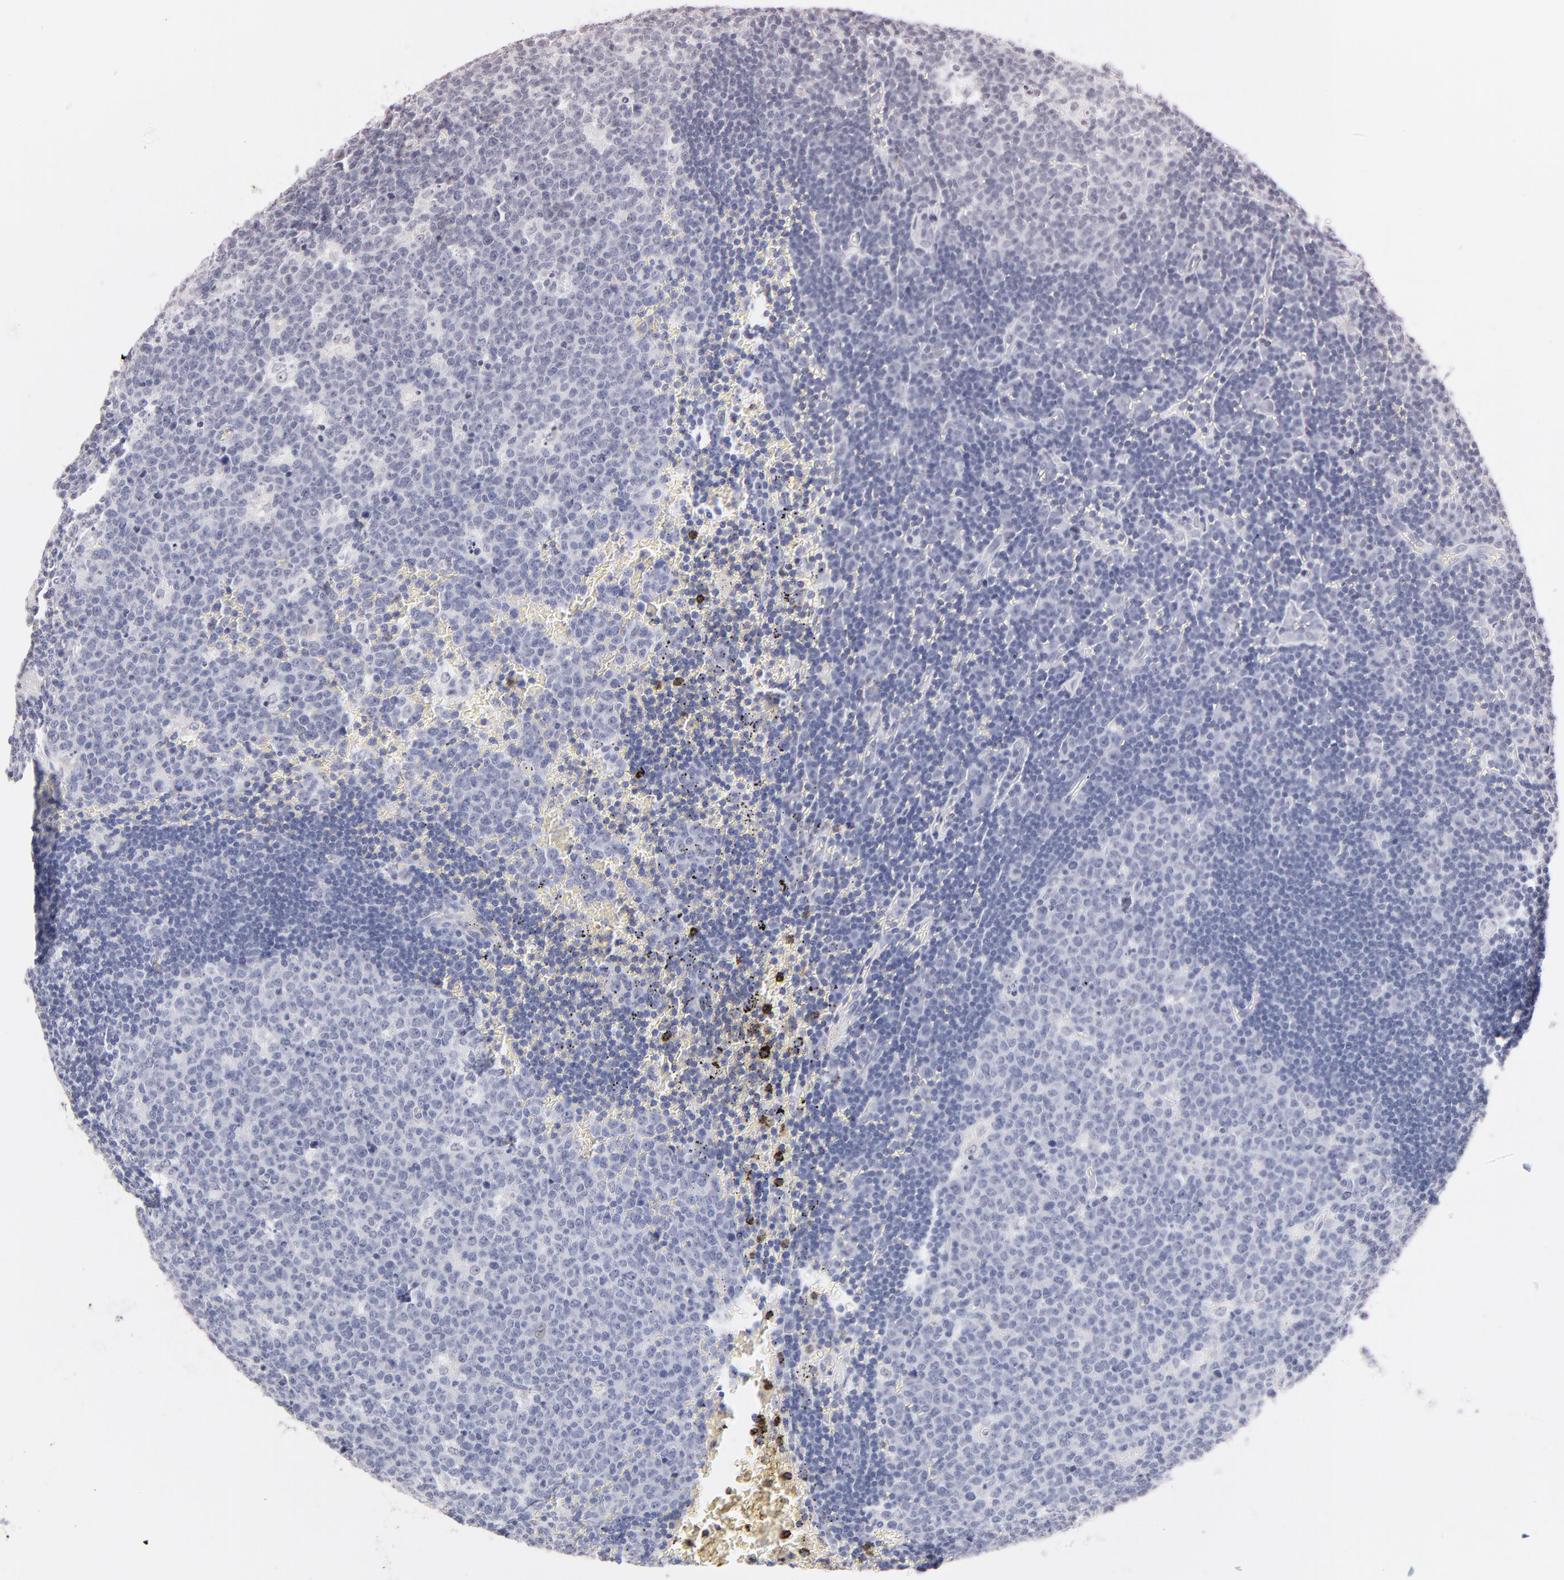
{"staining": {"intensity": "negative", "quantity": "none", "location": "none"}, "tissue": "lymph node", "cell_type": "Germinal center cells", "image_type": "normal", "snomed": [{"axis": "morphology", "description": "Normal tissue, NOS"}, {"axis": "topography", "description": "Lymph node"}, {"axis": "topography", "description": "Salivary gland"}], "caption": "DAB (3,3'-diaminobenzidine) immunohistochemical staining of benign lymph node exhibits no significant positivity in germinal center cells. The staining is performed using DAB (3,3'-diaminobenzidine) brown chromogen with nuclei counter-stained in using hematoxylin.", "gene": "KHNYN", "patient": {"sex": "male", "age": 8}}